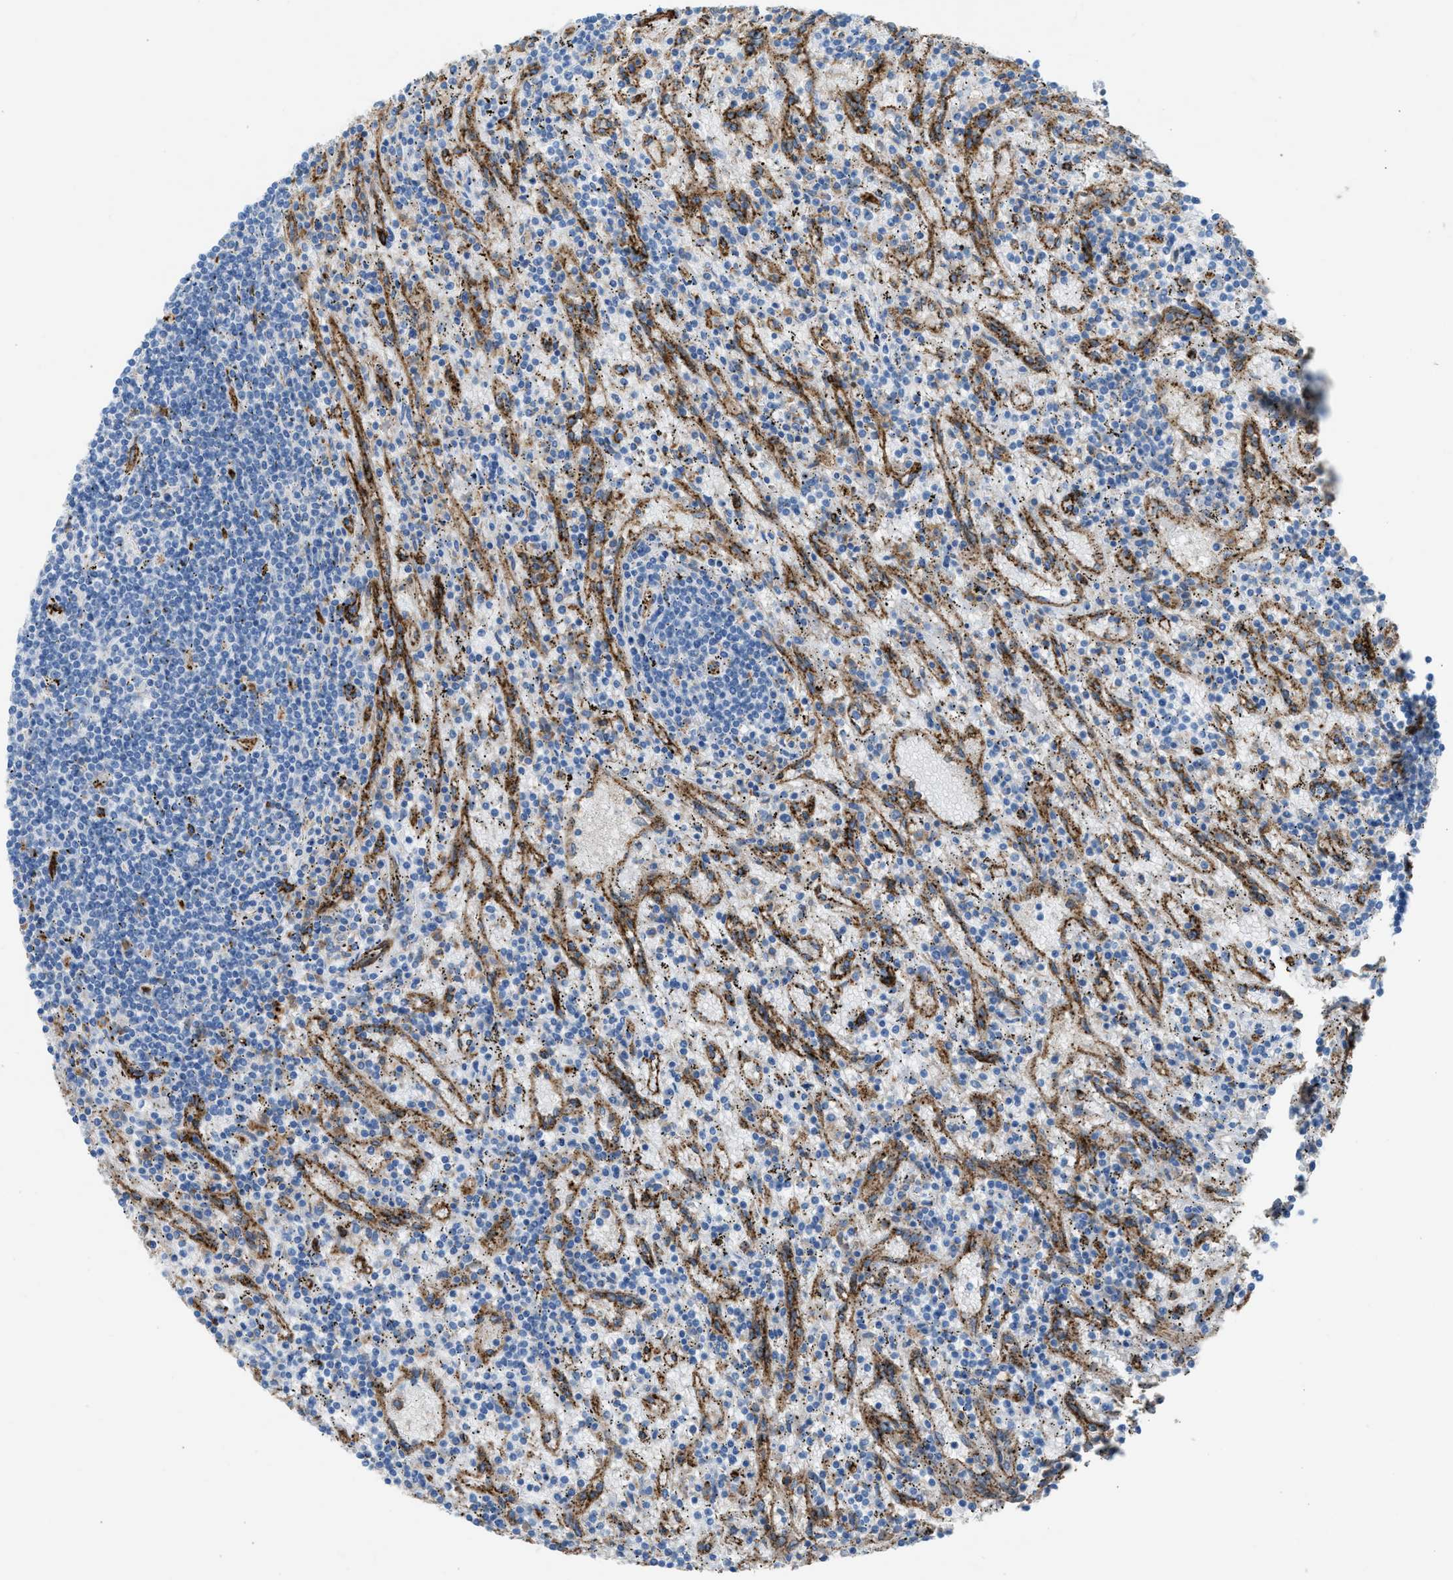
{"staining": {"intensity": "negative", "quantity": "none", "location": "none"}, "tissue": "lymphoma", "cell_type": "Tumor cells", "image_type": "cancer", "snomed": [{"axis": "morphology", "description": "Malignant lymphoma, non-Hodgkin's type, Low grade"}, {"axis": "topography", "description": "Spleen"}], "caption": "Human lymphoma stained for a protein using immunohistochemistry shows no positivity in tumor cells.", "gene": "DYSF", "patient": {"sex": "male", "age": 76}}